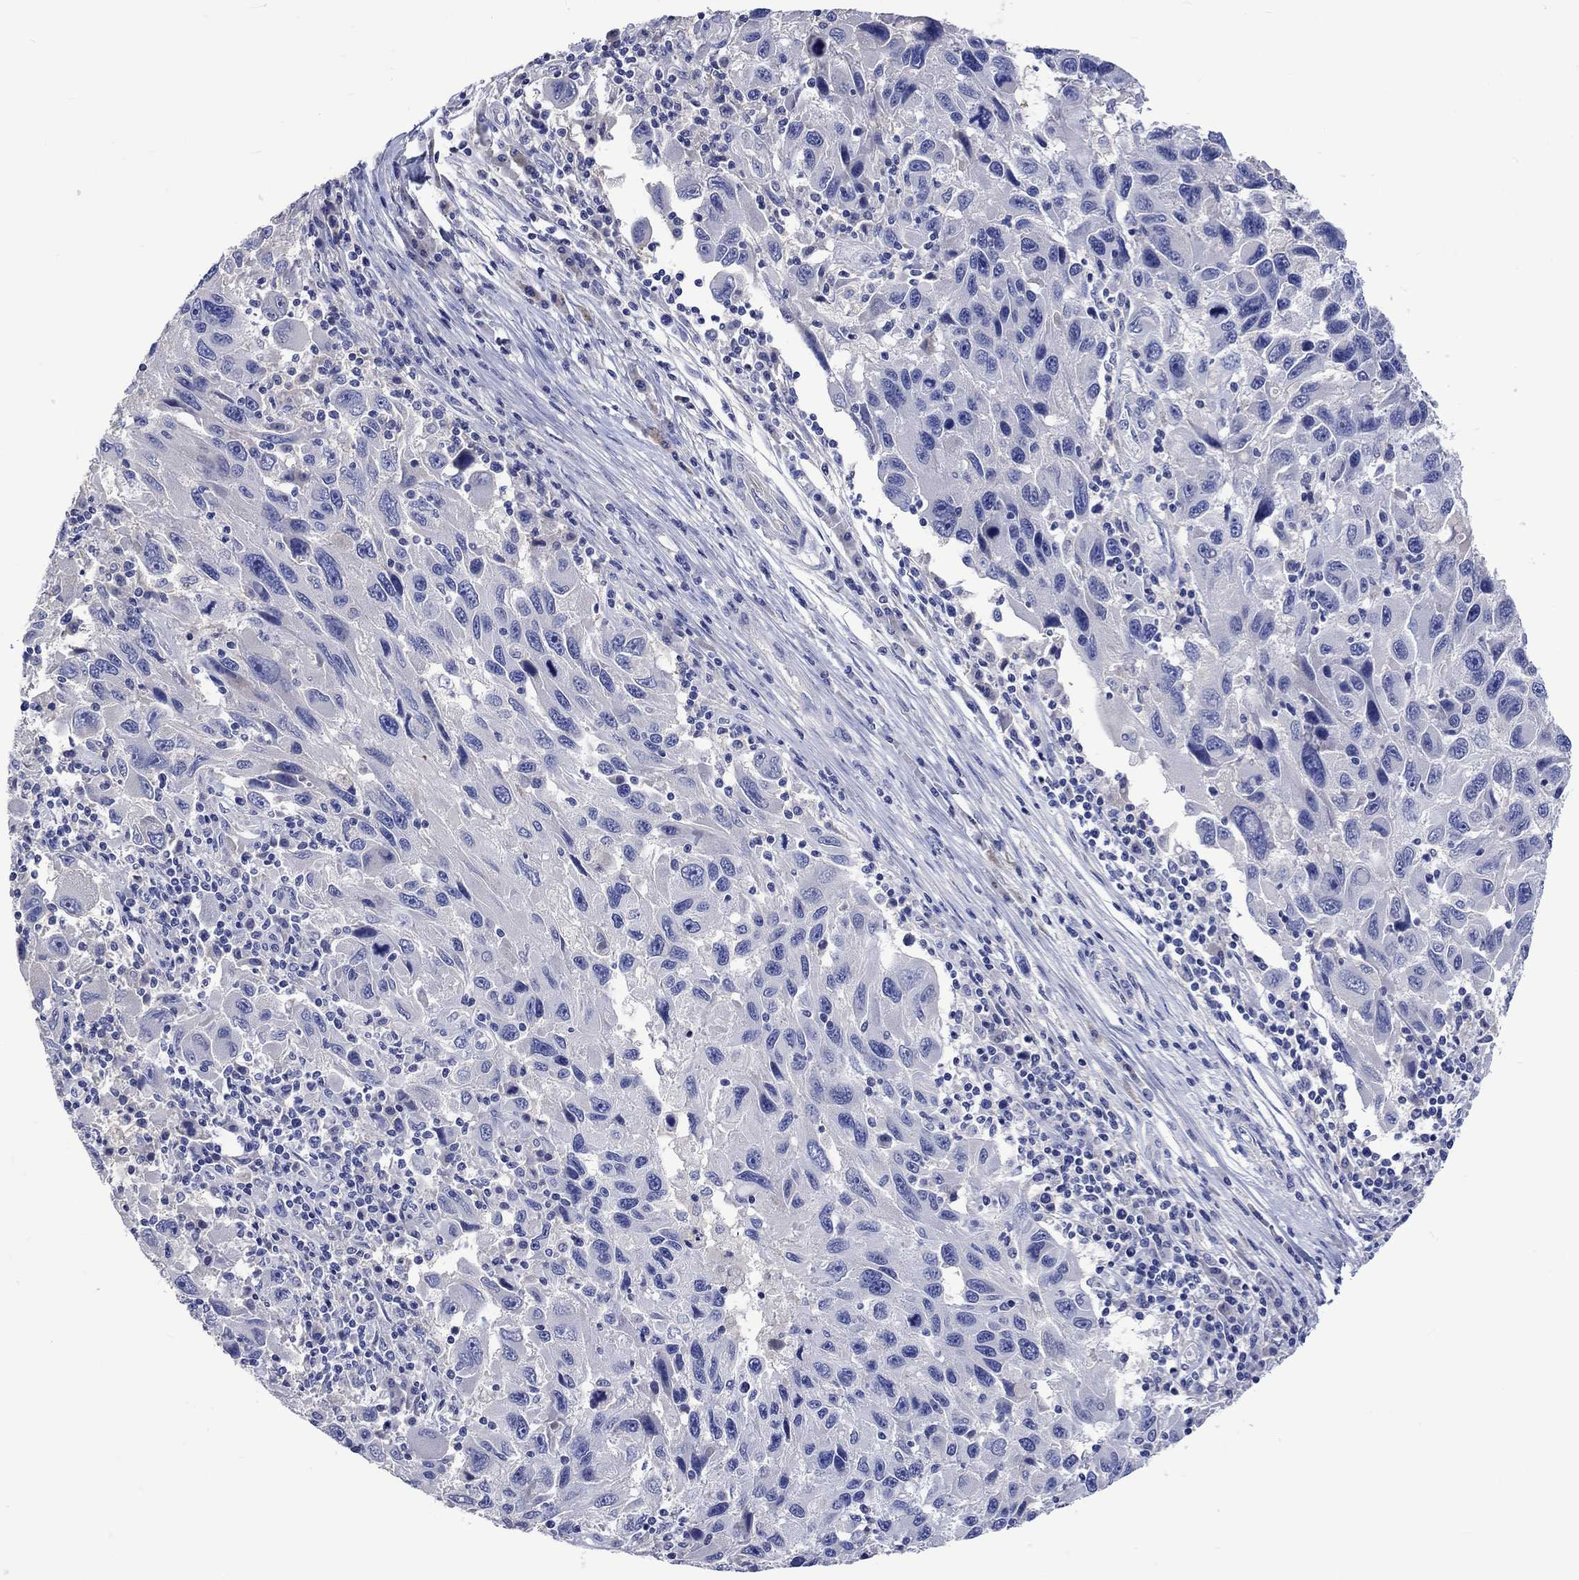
{"staining": {"intensity": "negative", "quantity": "none", "location": "none"}, "tissue": "melanoma", "cell_type": "Tumor cells", "image_type": "cancer", "snomed": [{"axis": "morphology", "description": "Malignant melanoma, NOS"}, {"axis": "topography", "description": "Skin"}], "caption": "DAB (3,3'-diaminobenzidine) immunohistochemical staining of melanoma demonstrates no significant expression in tumor cells.", "gene": "TOMM20L", "patient": {"sex": "male", "age": 53}}